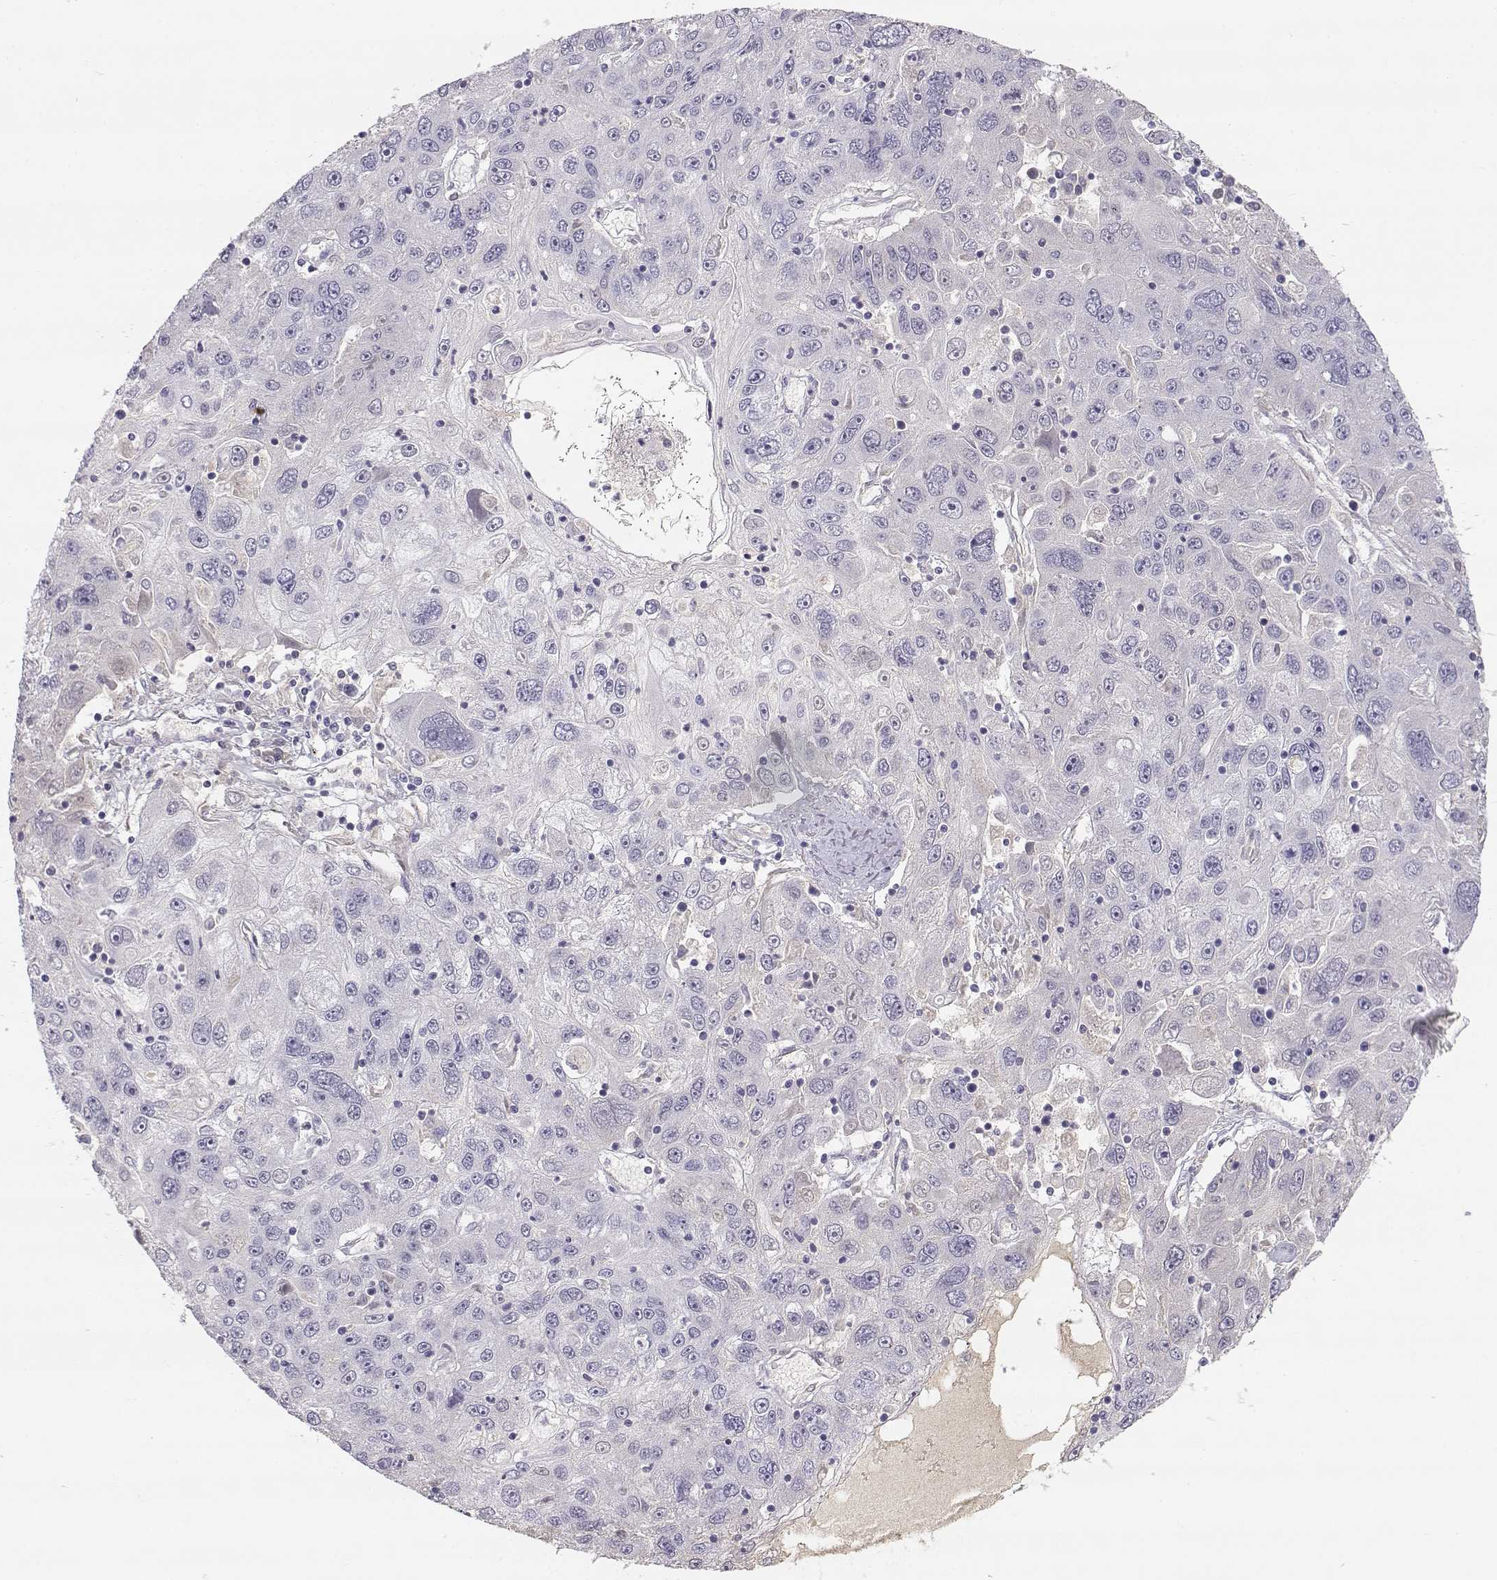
{"staining": {"intensity": "negative", "quantity": "none", "location": "none"}, "tissue": "stomach cancer", "cell_type": "Tumor cells", "image_type": "cancer", "snomed": [{"axis": "morphology", "description": "Adenocarcinoma, NOS"}, {"axis": "topography", "description": "Stomach"}], "caption": "The immunohistochemistry (IHC) image has no significant staining in tumor cells of stomach cancer tissue. The staining was performed using DAB to visualize the protein expression in brown, while the nuclei were stained in blue with hematoxylin (Magnification: 20x).", "gene": "SLCO6A1", "patient": {"sex": "male", "age": 56}}